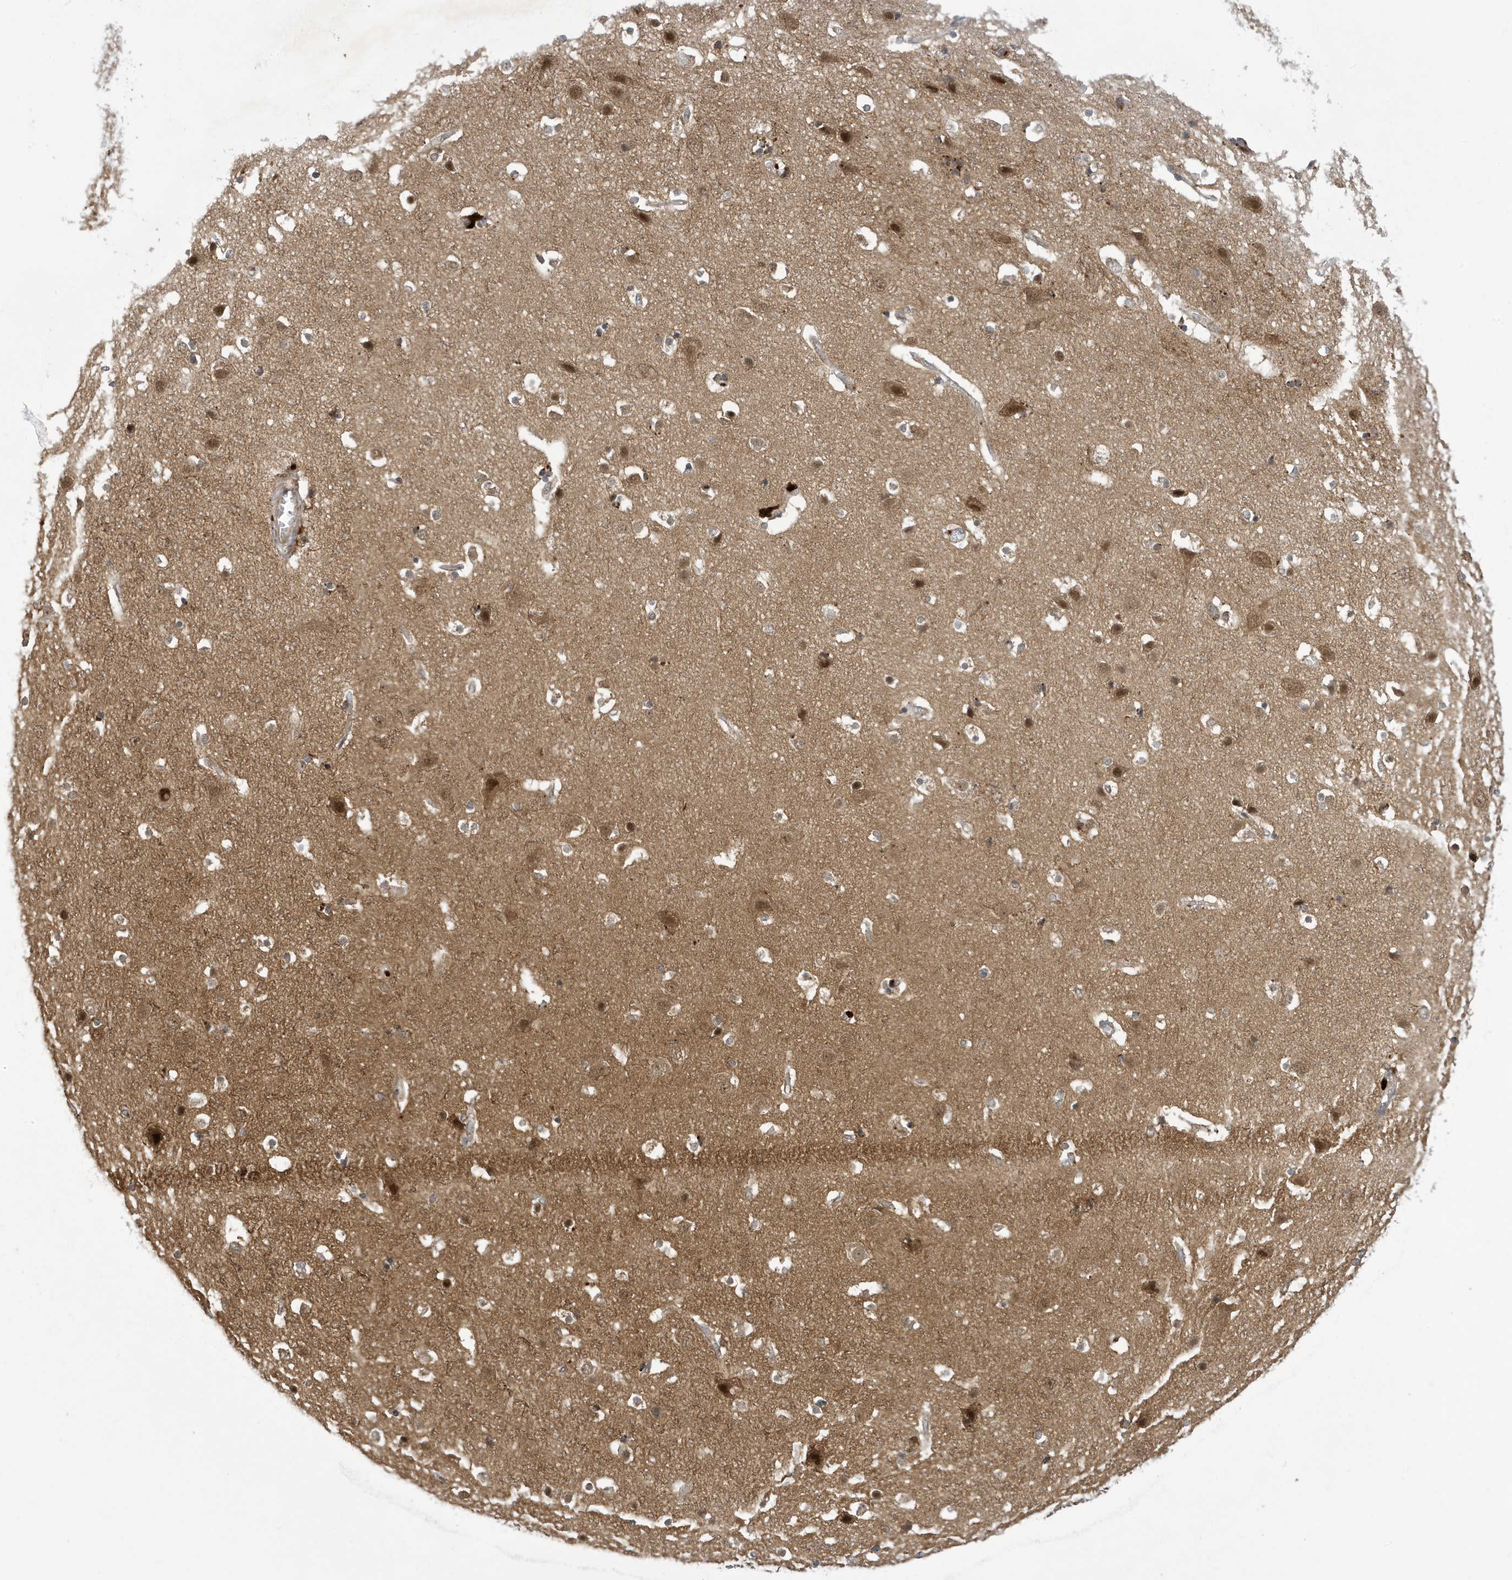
{"staining": {"intensity": "weak", "quantity": ">75%", "location": "cytoplasmic/membranous"}, "tissue": "cerebral cortex", "cell_type": "Endothelial cells", "image_type": "normal", "snomed": [{"axis": "morphology", "description": "Normal tissue, NOS"}, {"axis": "topography", "description": "Cerebral cortex"}], "caption": "IHC (DAB) staining of normal human cerebral cortex reveals weak cytoplasmic/membranous protein positivity in about >75% of endothelial cells. (DAB (3,3'-diaminobenzidine) = brown stain, brightfield microscopy at high magnification).", "gene": "NCOA7", "patient": {"sex": "male", "age": 54}}